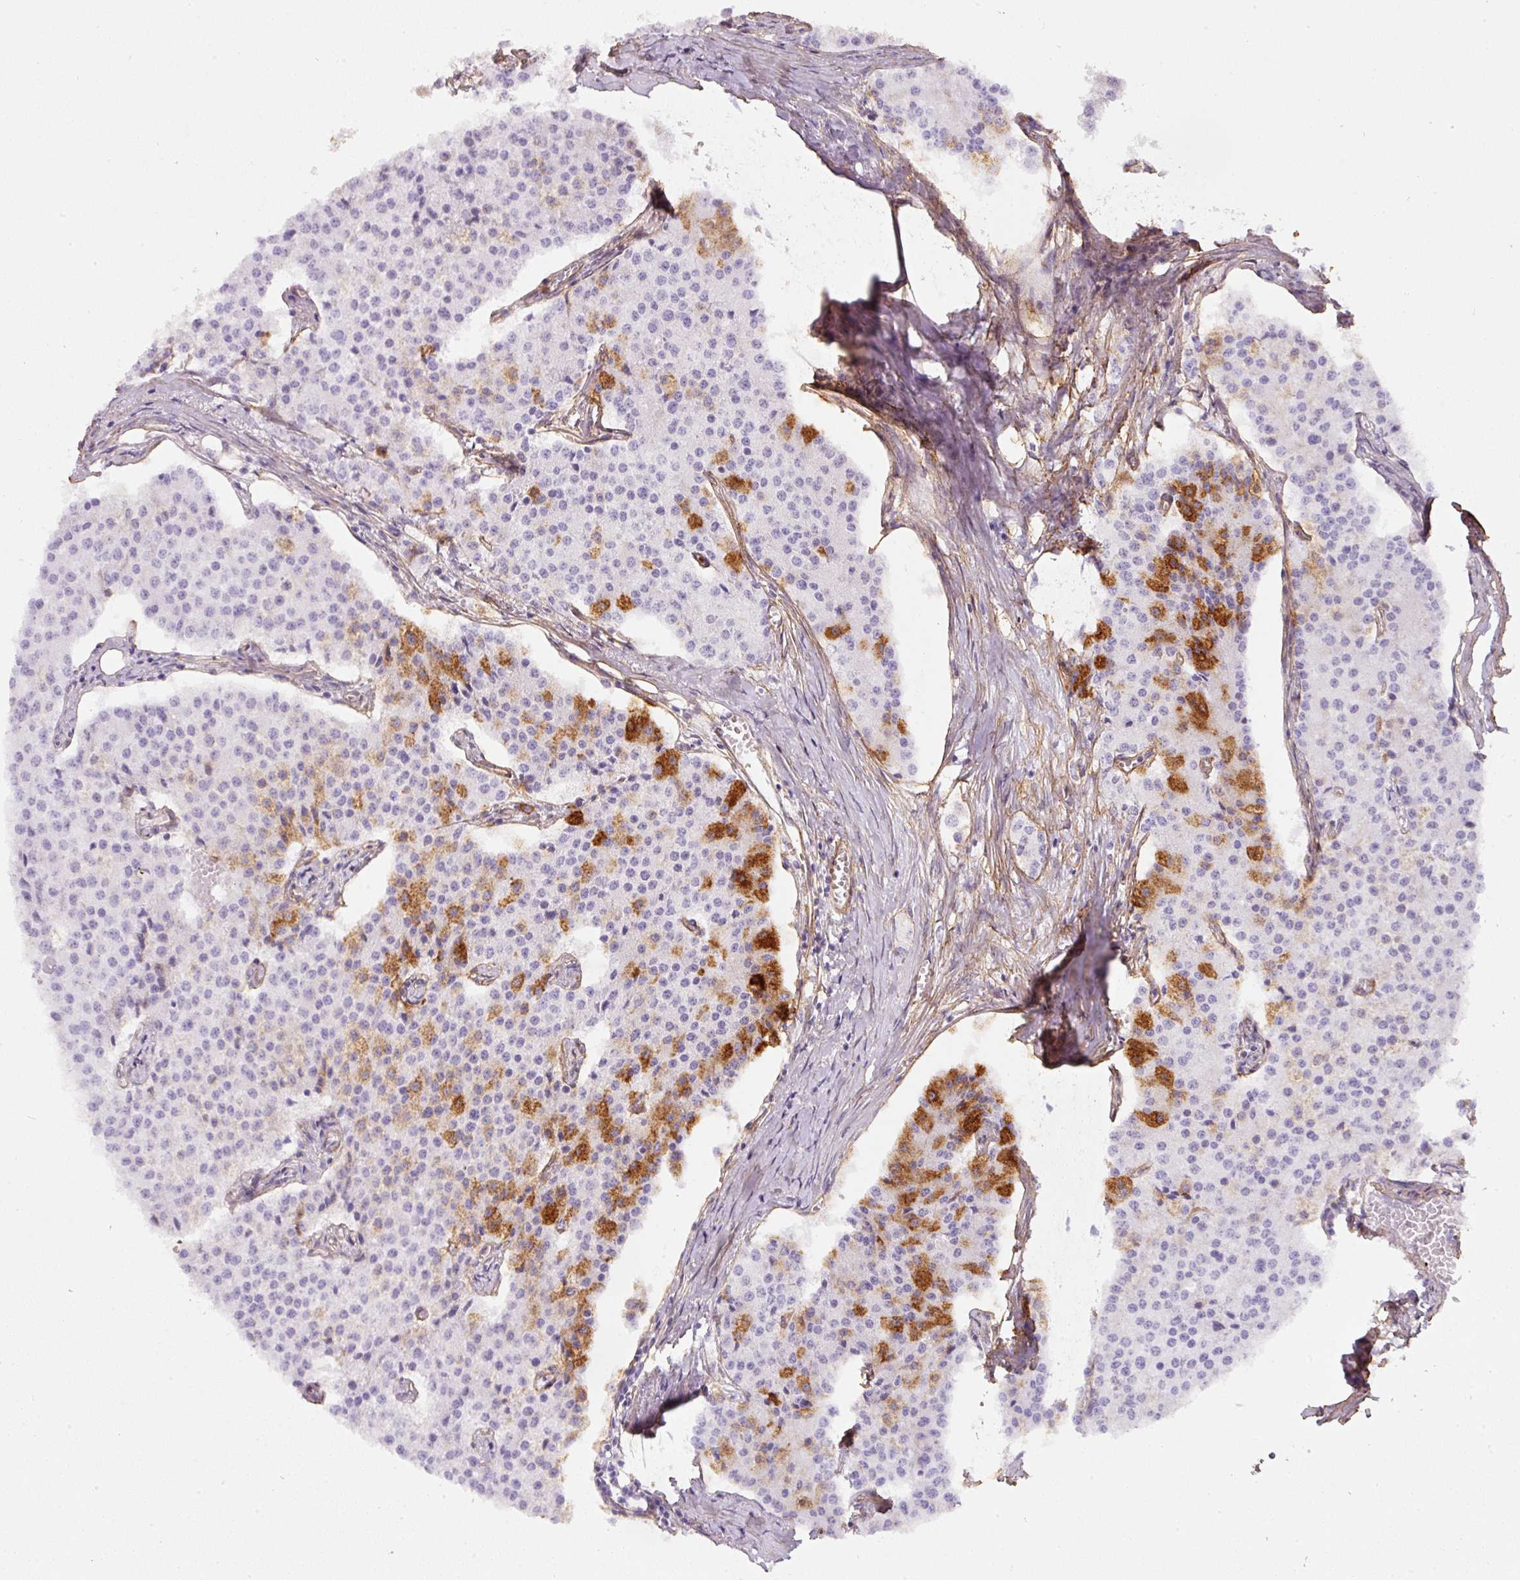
{"staining": {"intensity": "strong", "quantity": "<25%", "location": "cytoplasmic/membranous"}, "tissue": "carcinoid", "cell_type": "Tumor cells", "image_type": "cancer", "snomed": [{"axis": "morphology", "description": "Carcinoid, malignant, NOS"}, {"axis": "topography", "description": "Colon"}], "caption": "Immunohistochemical staining of carcinoid demonstrates medium levels of strong cytoplasmic/membranous protein staining in about <25% of tumor cells.", "gene": "LOXL4", "patient": {"sex": "female", "age": 52}}